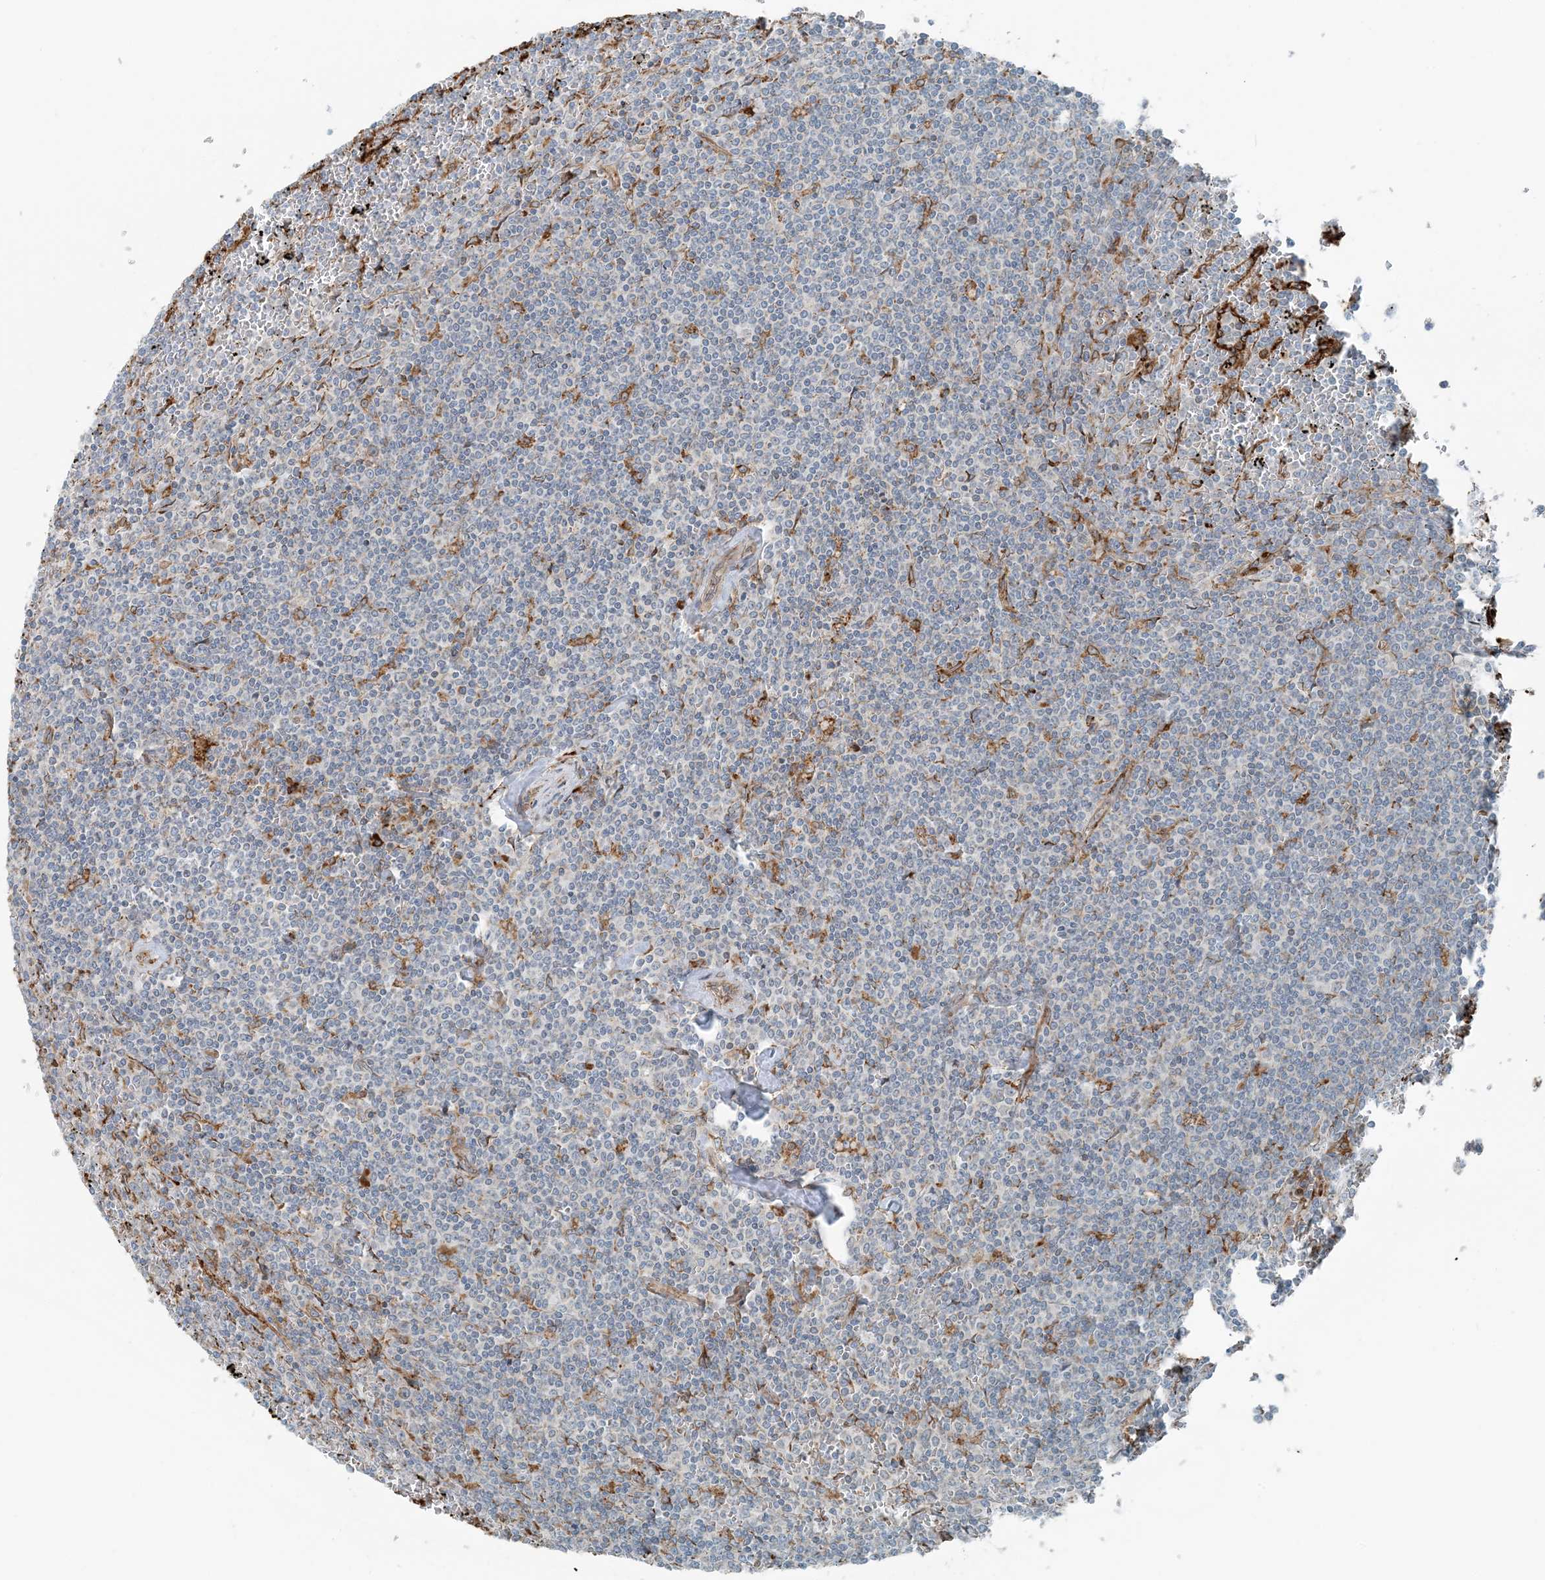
{"staining": {"intensity": "negative", "quantity": "none", "location": "none"}, "tissue": "lymphoma", "cell_type": "Tumor cells", "image_type": "cancer", "snomed": [{"axis": "morphology", "description": "Malignant lymphoma, non-Hodgkin's type, Low grade"}, {"axis": "topography", "description": "Spleen"}], "caption": "The histopathology image displays no significant staining in tumor cells of lymphoma.", "gene": "CERKL", "patient": {"sex": "female", "age": 19}}